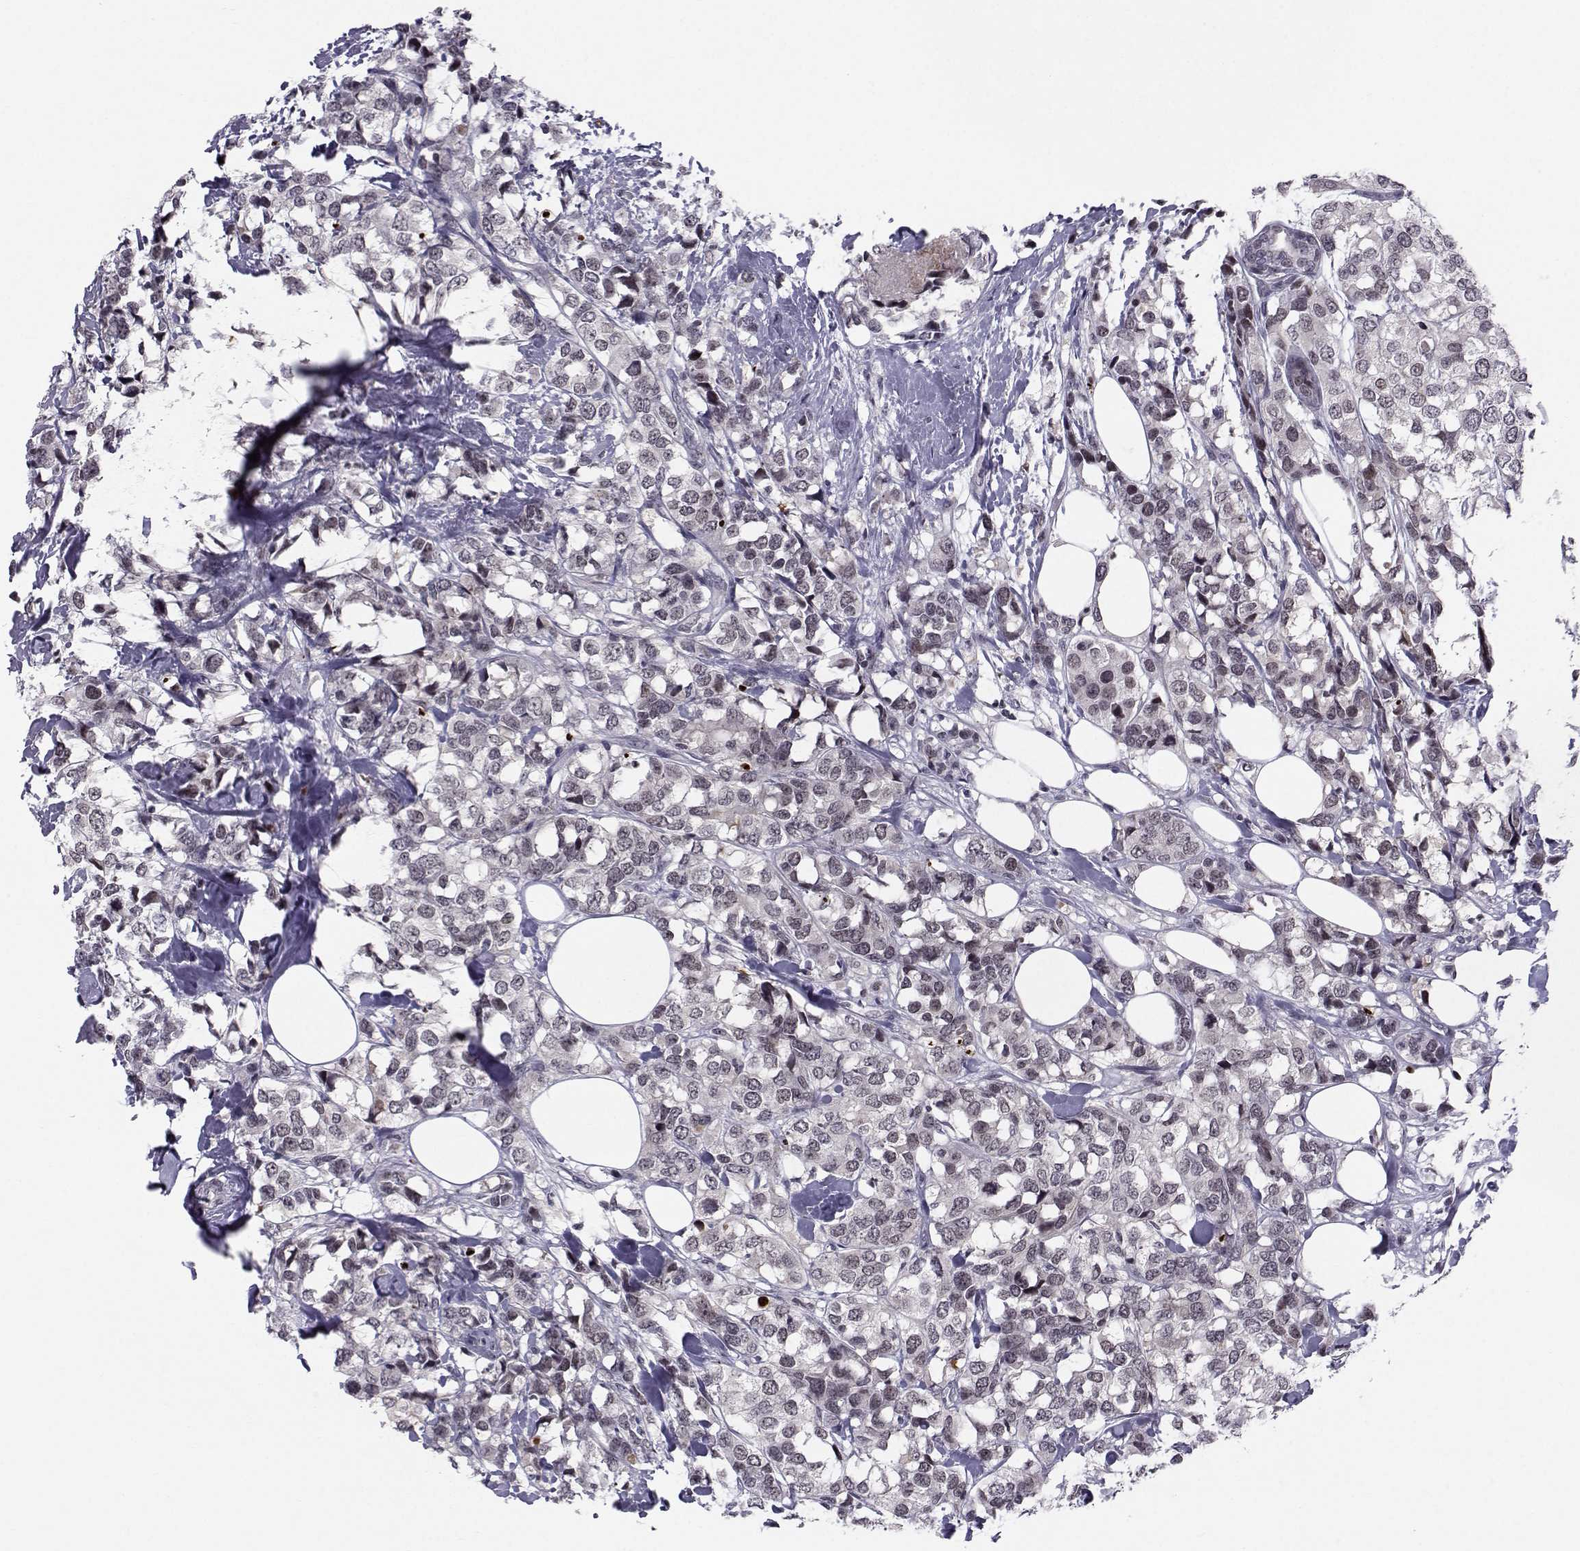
{"staining": {"intensity": "weak", "quantity": "25%-75%", "location": "cytoplasmic/membranous"}, "tissue": "breast cancer", "cell_type": "Tumor cells", "image_type": "cancer", "snomed": [{"axis": "morphology", "description": "Lobular carcinoma"}, {"axis": "topography", "description": "Breast"}], "caption": "Immunohistochemical staining of breast lobular carcinoma reveals low levels of weak cytoplasmic/membranous protein positivity in approximately 25%-75% of tumor cells.", "gene": "MARCHF4", "patient": {"sex": "female", "age": 59}}